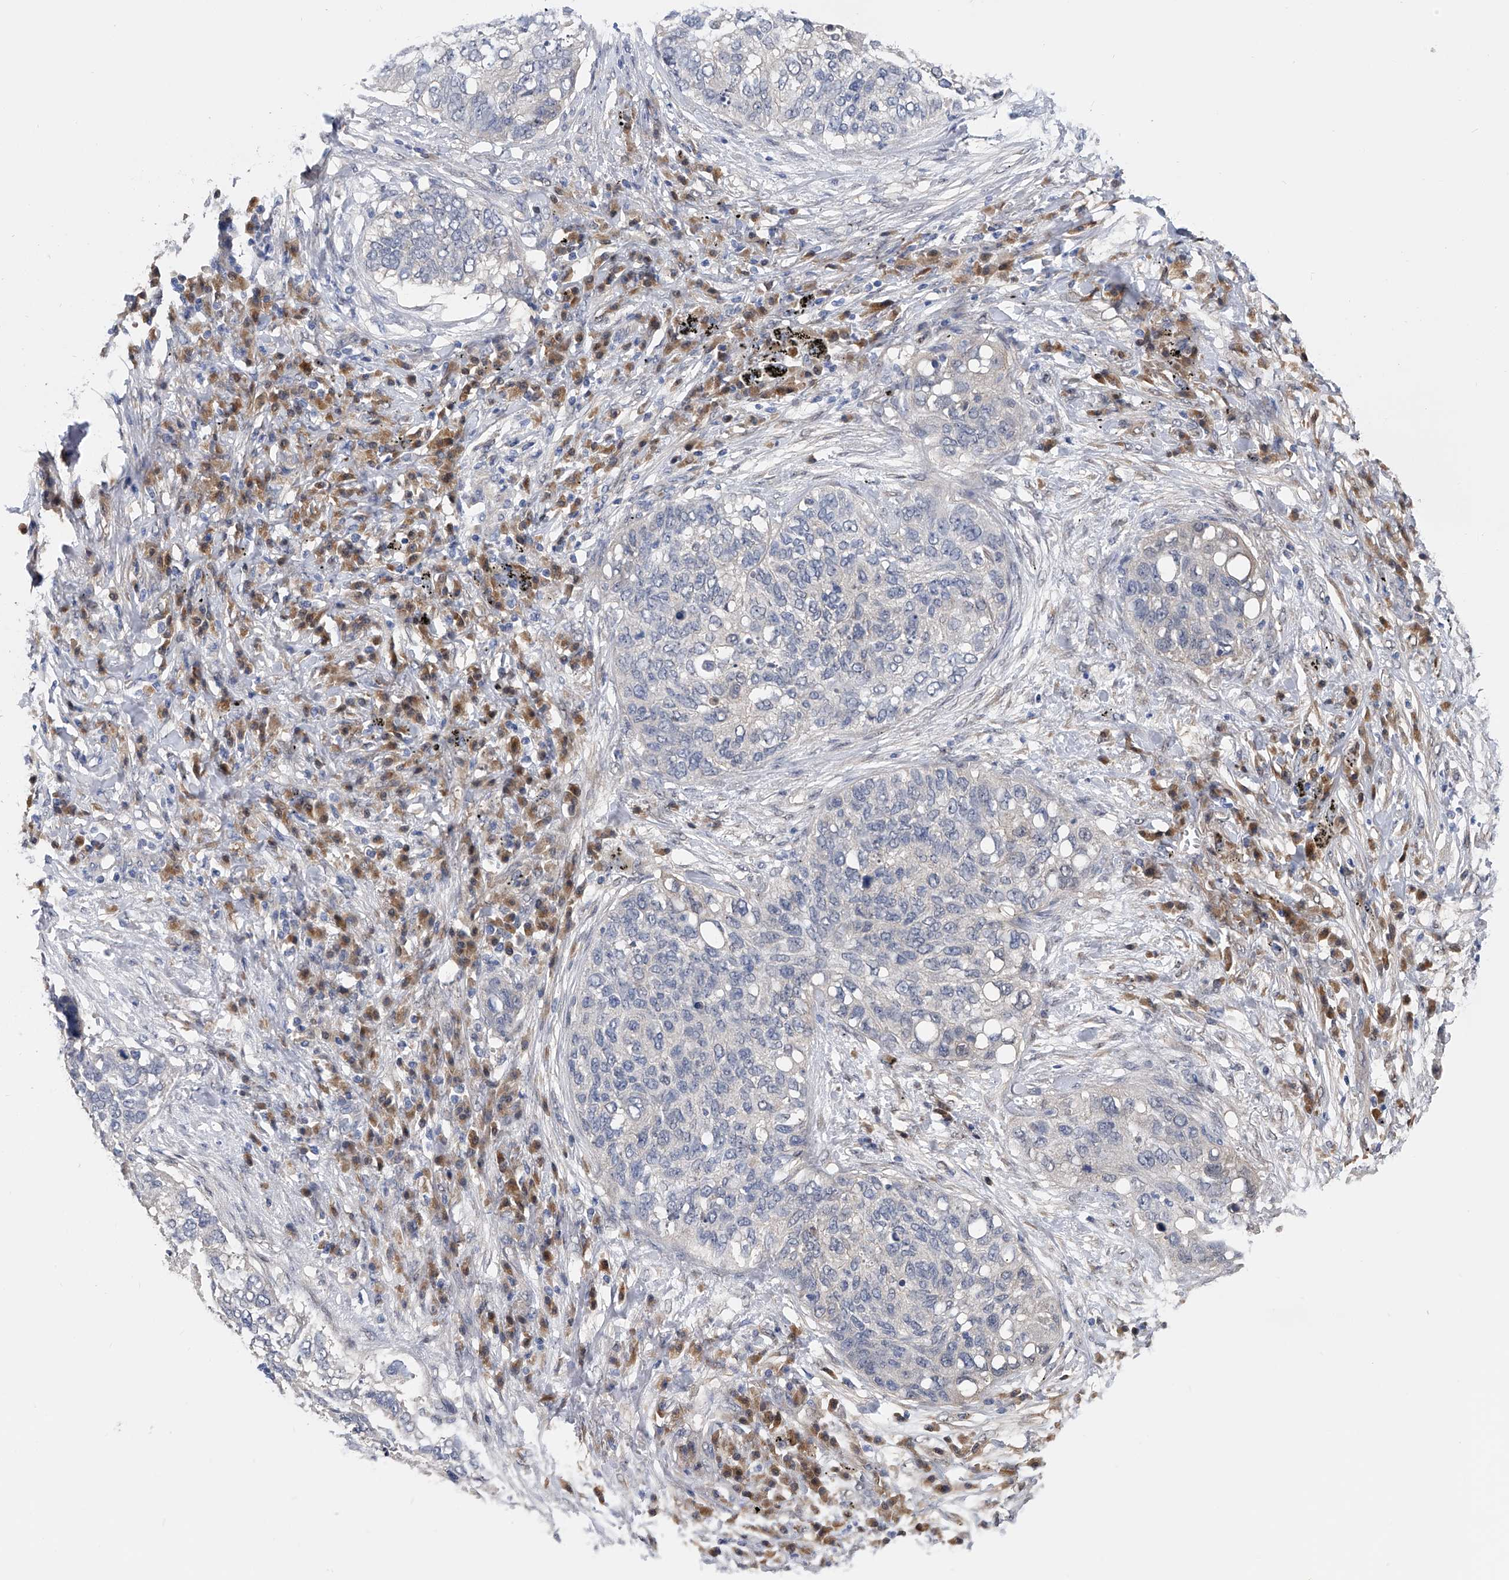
{"staining": {"intensity": "negative", "quantity": "none", "location": "none"}, "tissue": "lung cancer", "cell_type": "Tumor cells", "image_type": "cancer", "snomed": [{"axis": "morphology", "description": "Squamous cell carcinoma, NOS"}, {"axis": "topography", "description": "Lung"}], "caption": "The micrograph shows no staining of tumor cells in squamous cell carcinoma (lung).", "gene": "PGM3", "patient": {"sex": "female", "age": 63}}